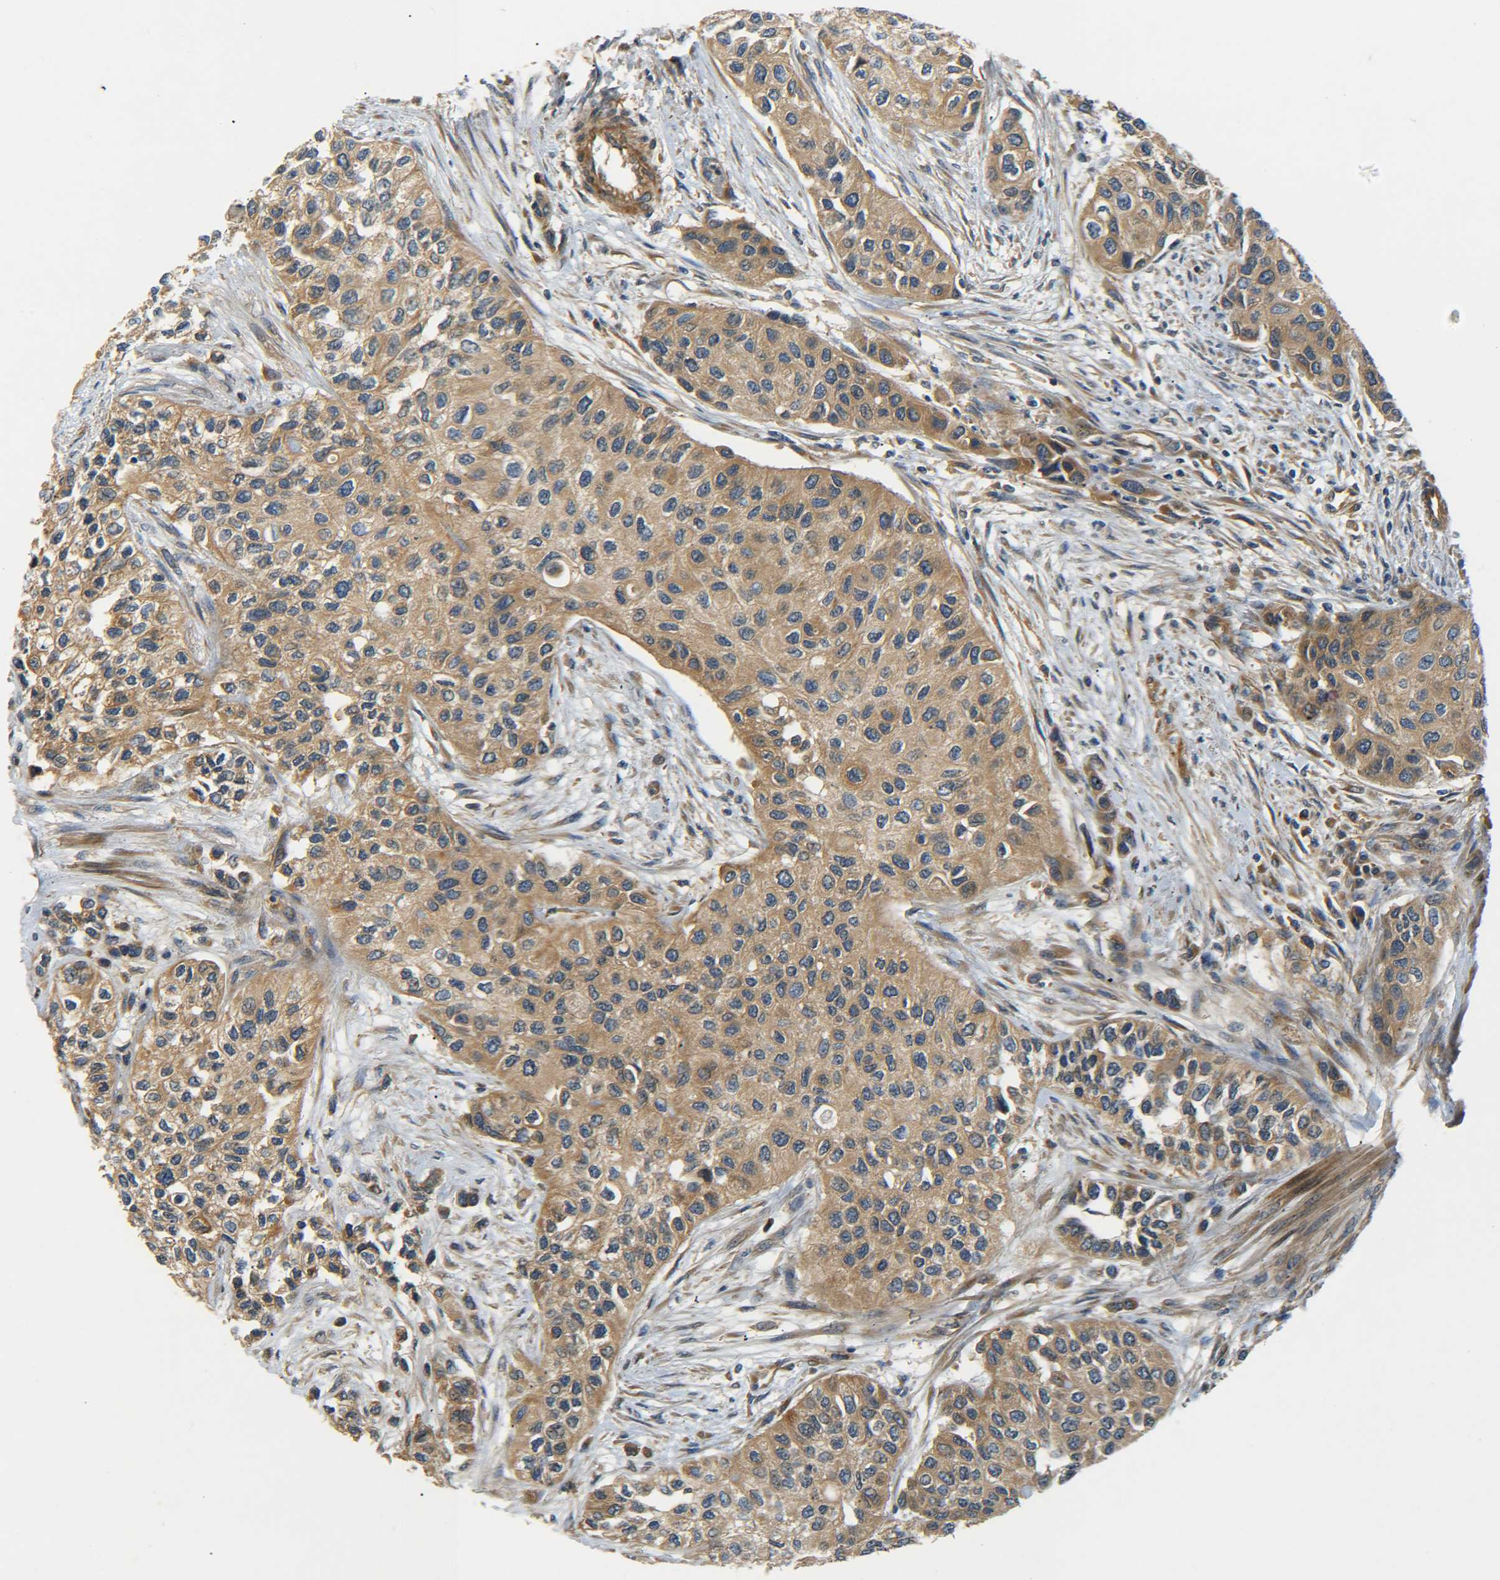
{"staining": {"intensity": "moderate", "quantity": ">75%", "location": "cytoplasmic/membranous"}, "tissue": "urothelial cancer", "cell_type": "Tumor cells", "image_type": "cancer", "snomed": [{"axis": "morphology", "description": "Urothelial carcinoma, High grade"}, {"axis": "topography", "description": "Urinary bladder"}], "caption": "The immunohistochemical stain shows moderate cytoplasmic/membranous staining in tumor cells of high-grade urothelial carcinoma tissue.", "gene": "LRCH3", "patient": {"sex": "female", "age": 56}}